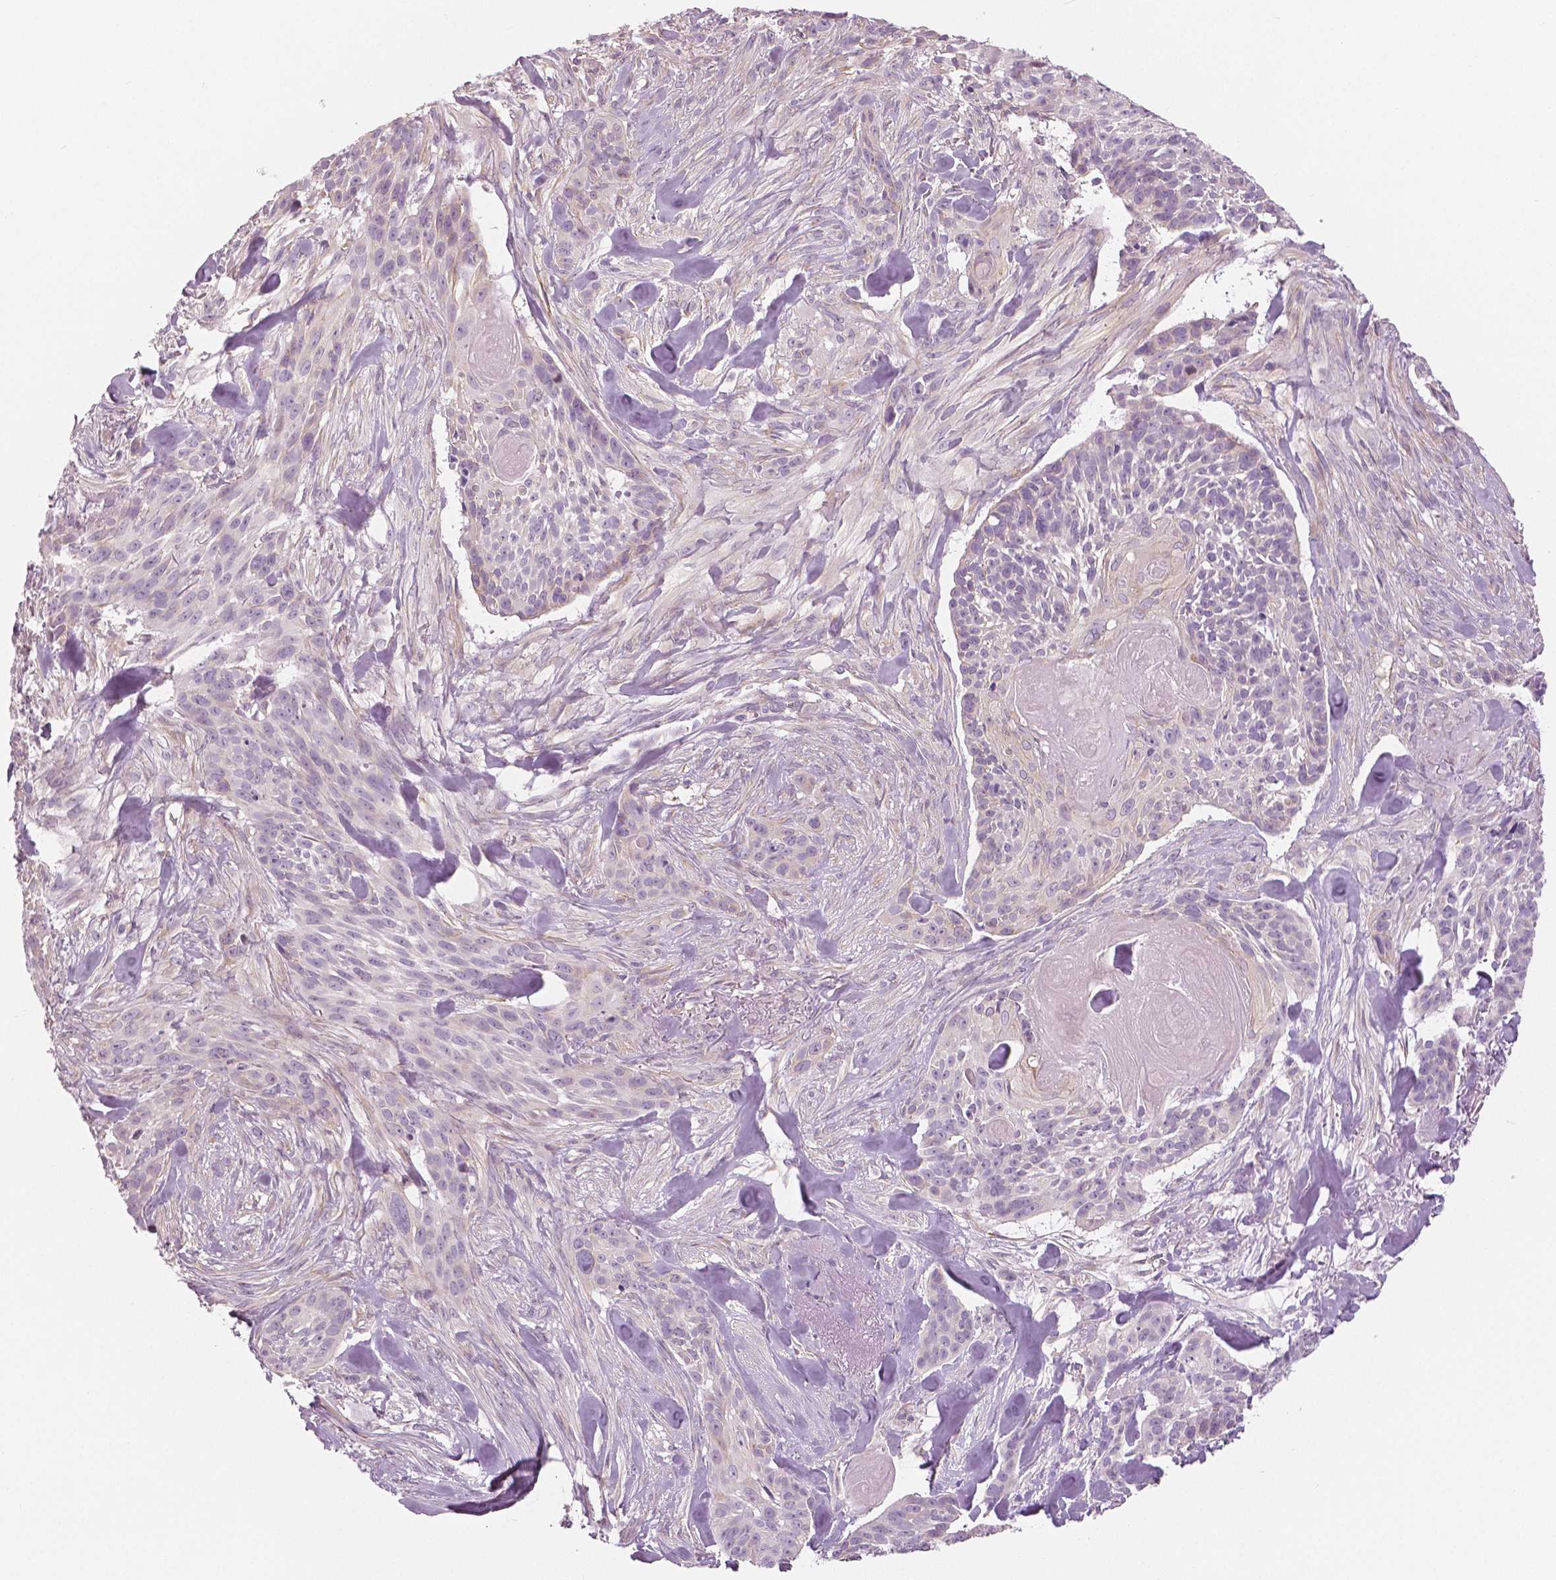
{"staining": {"intensity": "negative", "quantity": "none", "location": "none"}, "tissue": "skin cancer", "cell_type": "Tumor cells", "image_type": "cancer", "snomed": [{"axis": "morphology", "description": "Basal cell carcinoma"}, {"axis": "topography", "description": "Skin"}], "caption": "Immunohistochemical staining of skin basal cell carcinoma exhibits no significant staining in tumor cells. Nuclei are stained in blue.", "gene": "SLC24A1", "patient": {"sex": "male", "age": 87}}